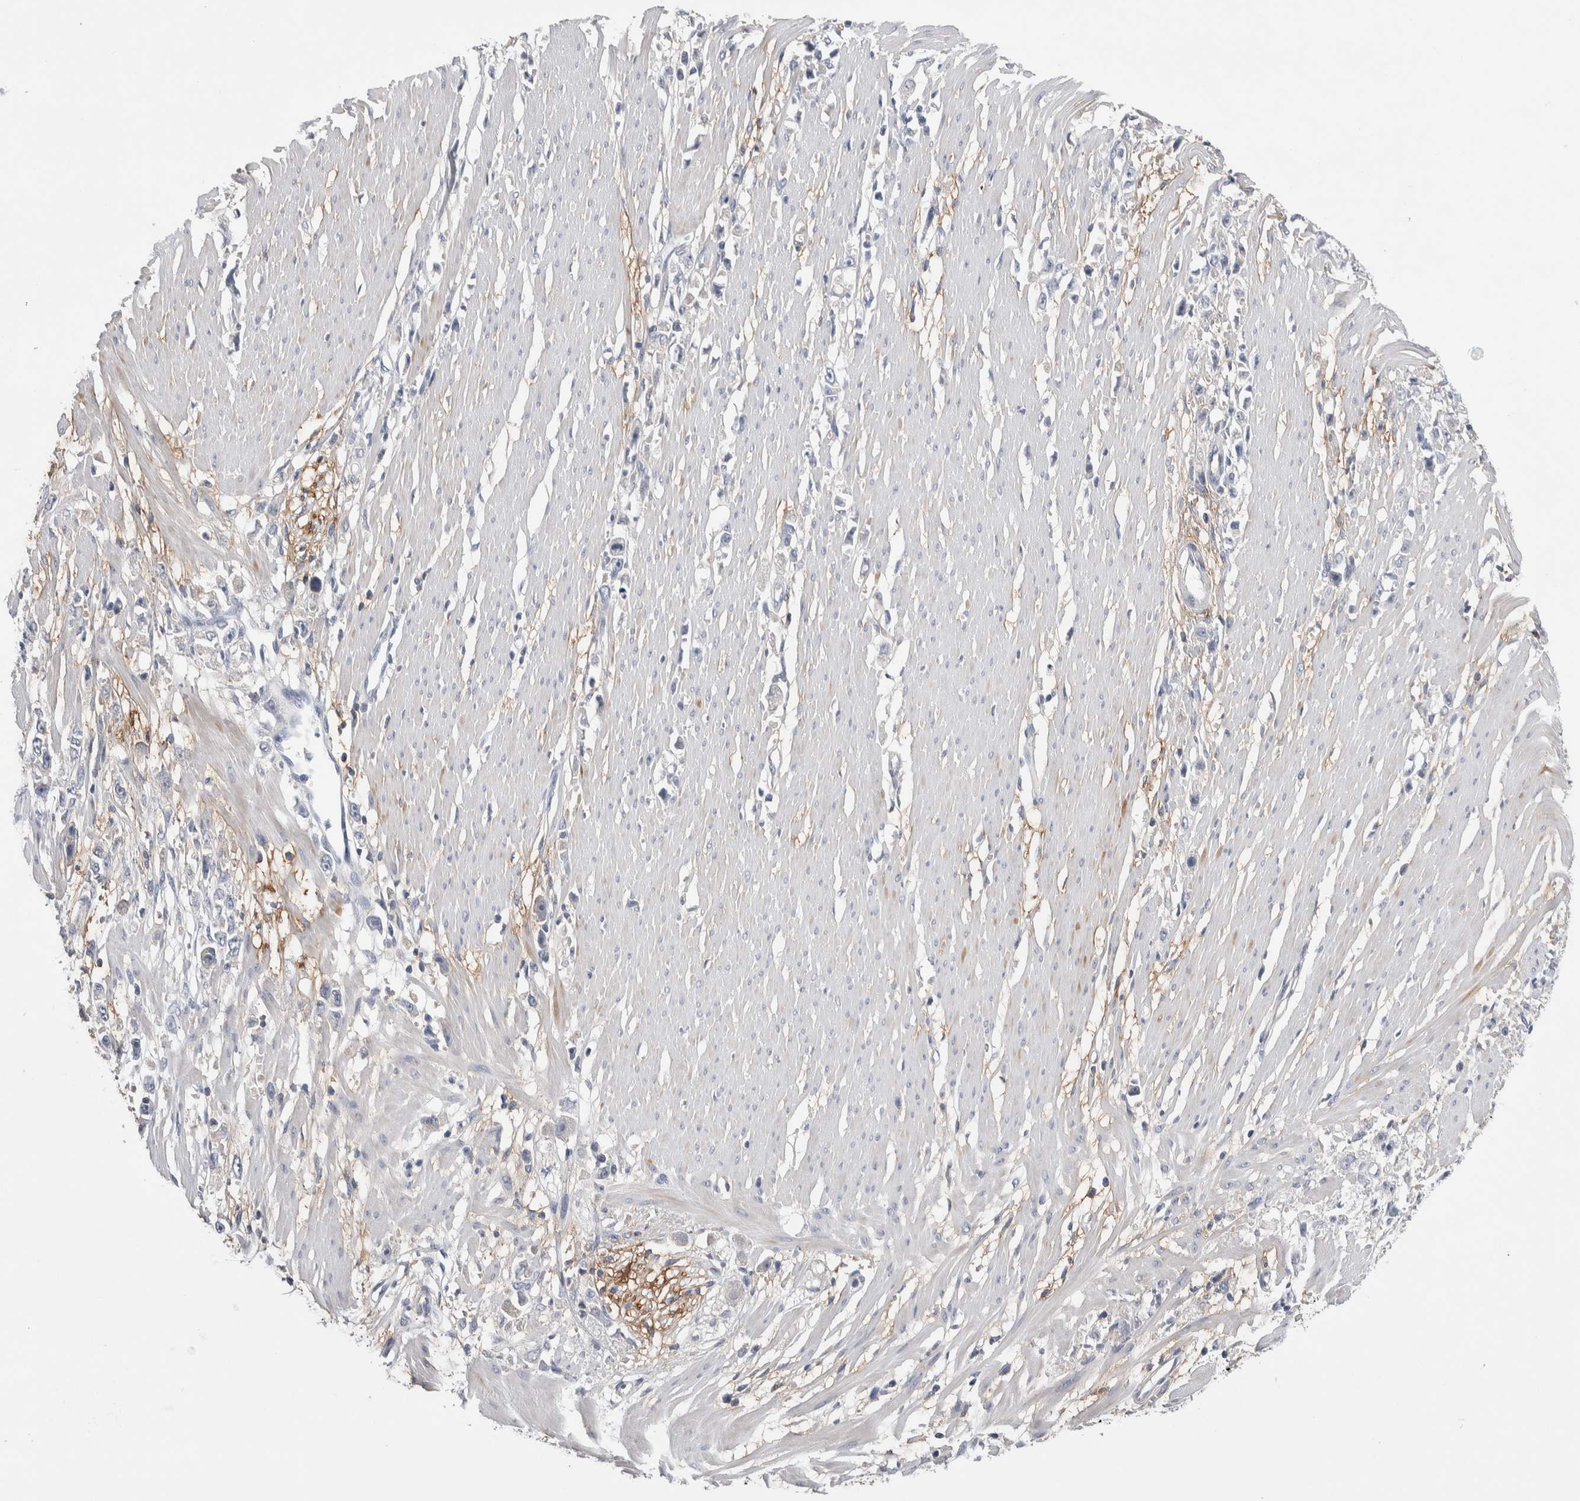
{"staining": {"intensity": "negative", "quantity": "none", "location": "none"}, "tissue": "stomach cancer", "cell_type": "Tumor cells", "image_type": "cancer", "snomed": [{"axis": "morphology", "description": "Adenocarcinoma, NOS"}, {"axis": "topography", "description": "Stomach"}], "caption": "IHC micrograph of human adenocarcinoma (stomach) stained for a protein (brown), which displays no expression in tumor cells.", "gene": "CEP131", "patient": {"sex": "female", "age": 59}}